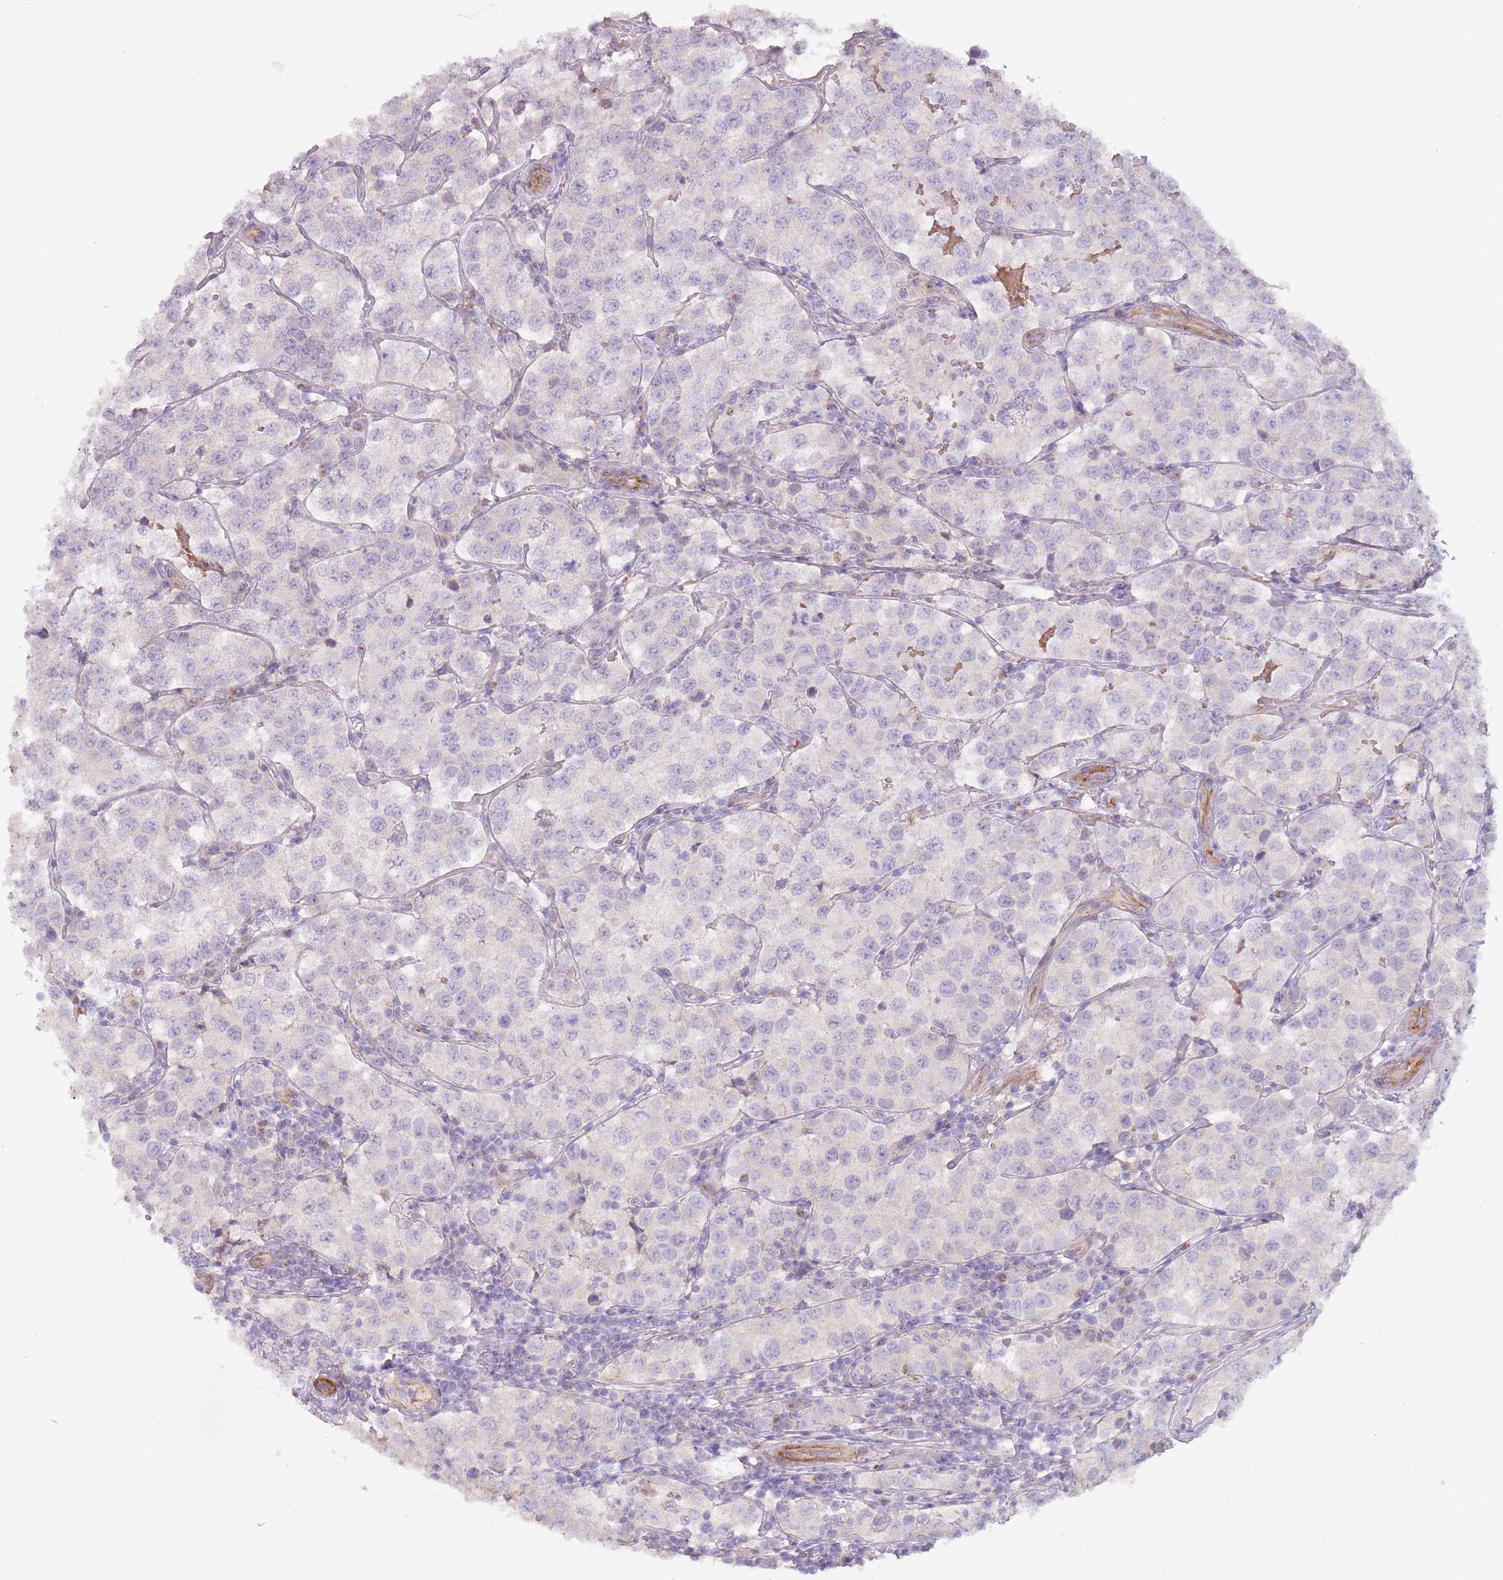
{"staining": {"intensity": "negative", "quantity": "none", "location": "none"}, "tissue": "testis cancer", "cell_type": "Tumor cells", "image_type": "cancer", "snomed": [{"axis": "morphology", "description": "Seminoma, NOS"}, {"axis": "topography", "description": "Testis"}], "caption": "The histopathology image demonstrates no significant positivity in tumor cells of testis cancer (seminoma). Nuclei are stained in blue.", "gene": "TINAGL1", "patient": {"sex": "male", "age": 34}}